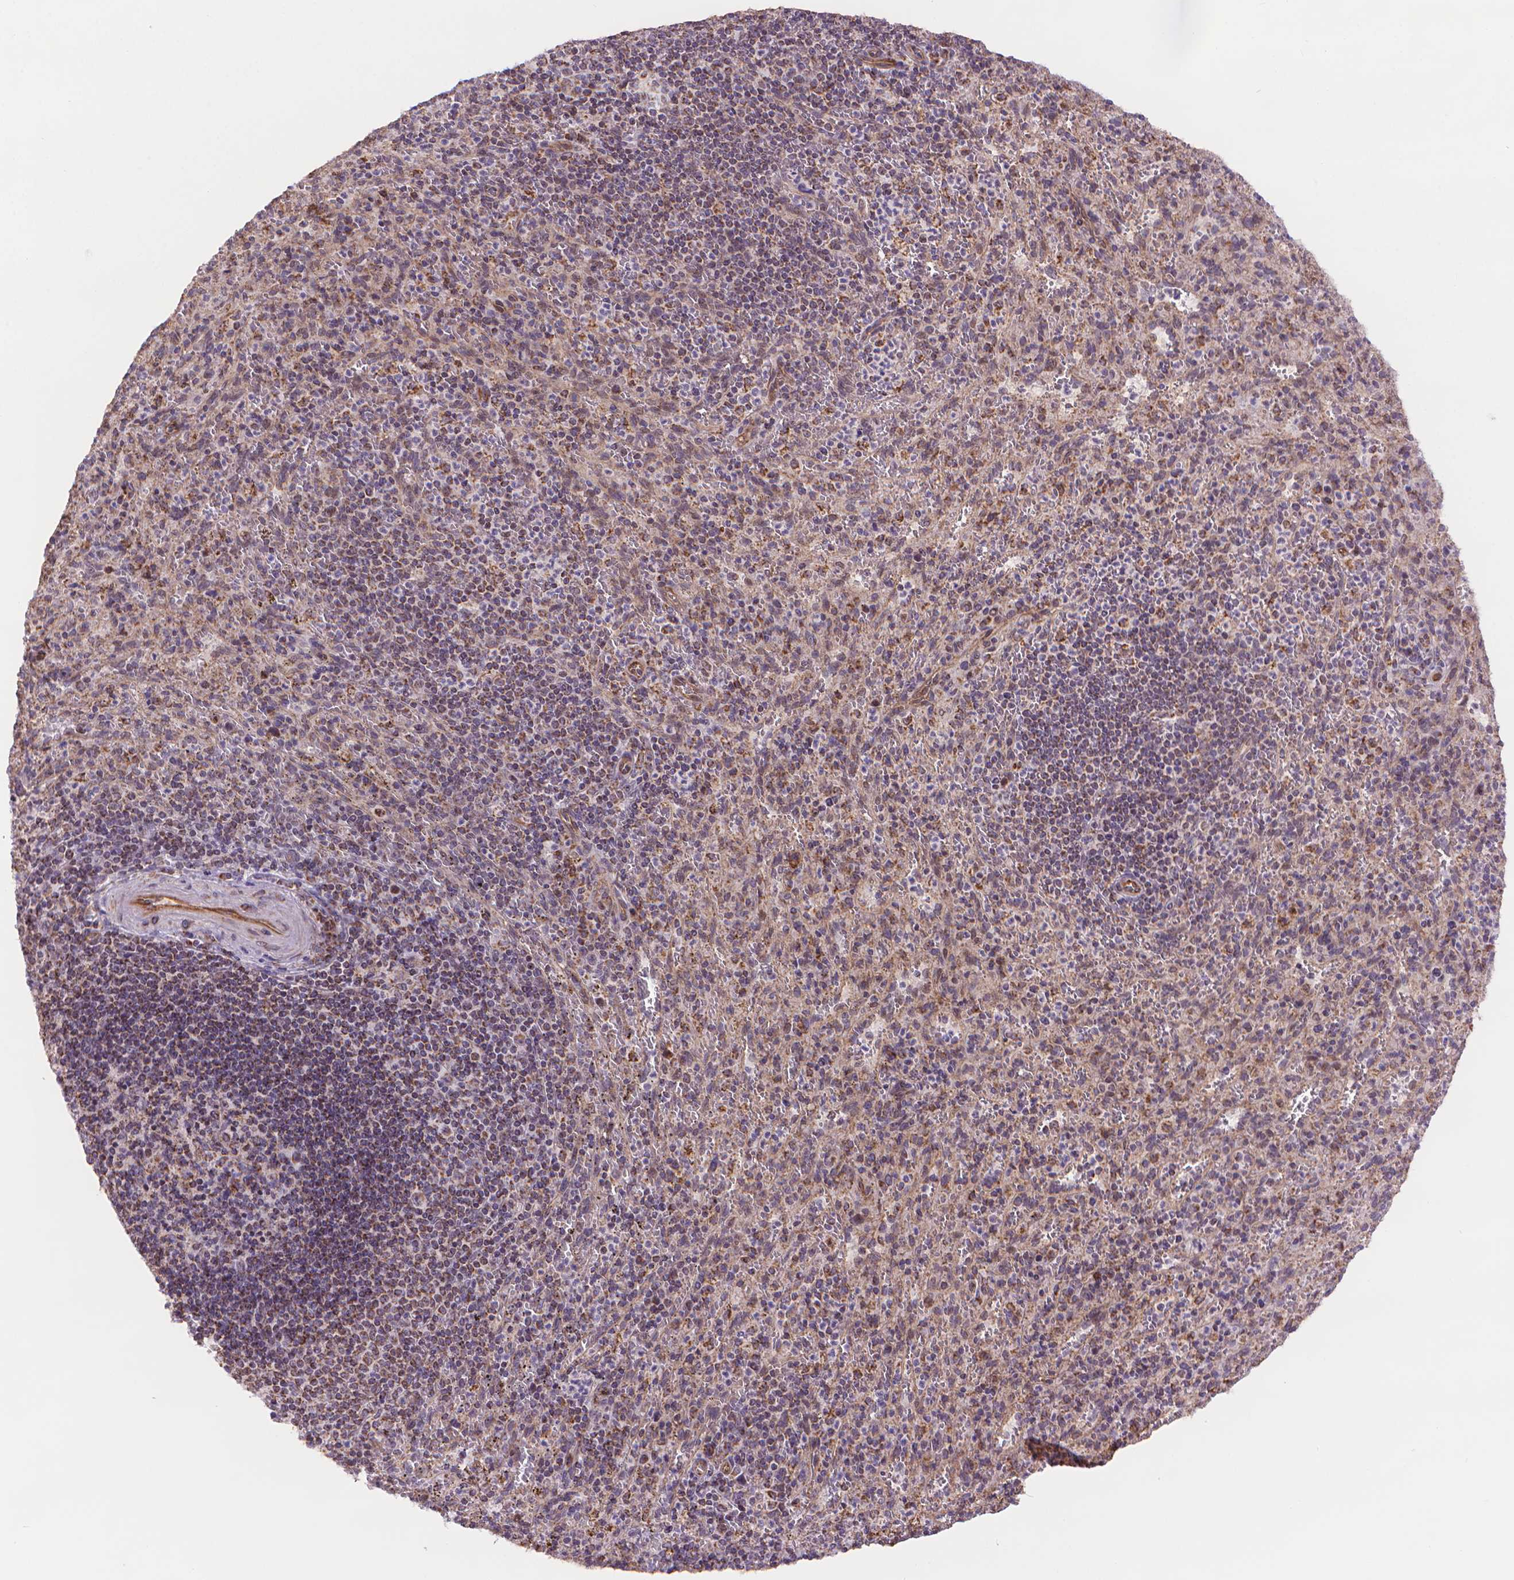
{"staining": {"intensity": "moderate", "quantity": "25%-75%", "location": "cytoplasmic/membranous"}, "tissue": "spleen", "cell_type": "Cells in red pulp", "image_type": "normal", "snomed": [{"axis": "morphology", "description": "Normal tissue, NOS"}, {"axis": "topography", "description": "Spleen"}], "caption": "Immunohistochemical staining of benign human spleen shows 25%-75% levels of moderate cytoplasmic/membranous protein expression in about 25%-75% of cells in red pulp. (brown staining indicates protein expression, while blue staining denotes nuclei).", "gene": "CYYR1", "patient": {"sex": "male", "age": 57}}